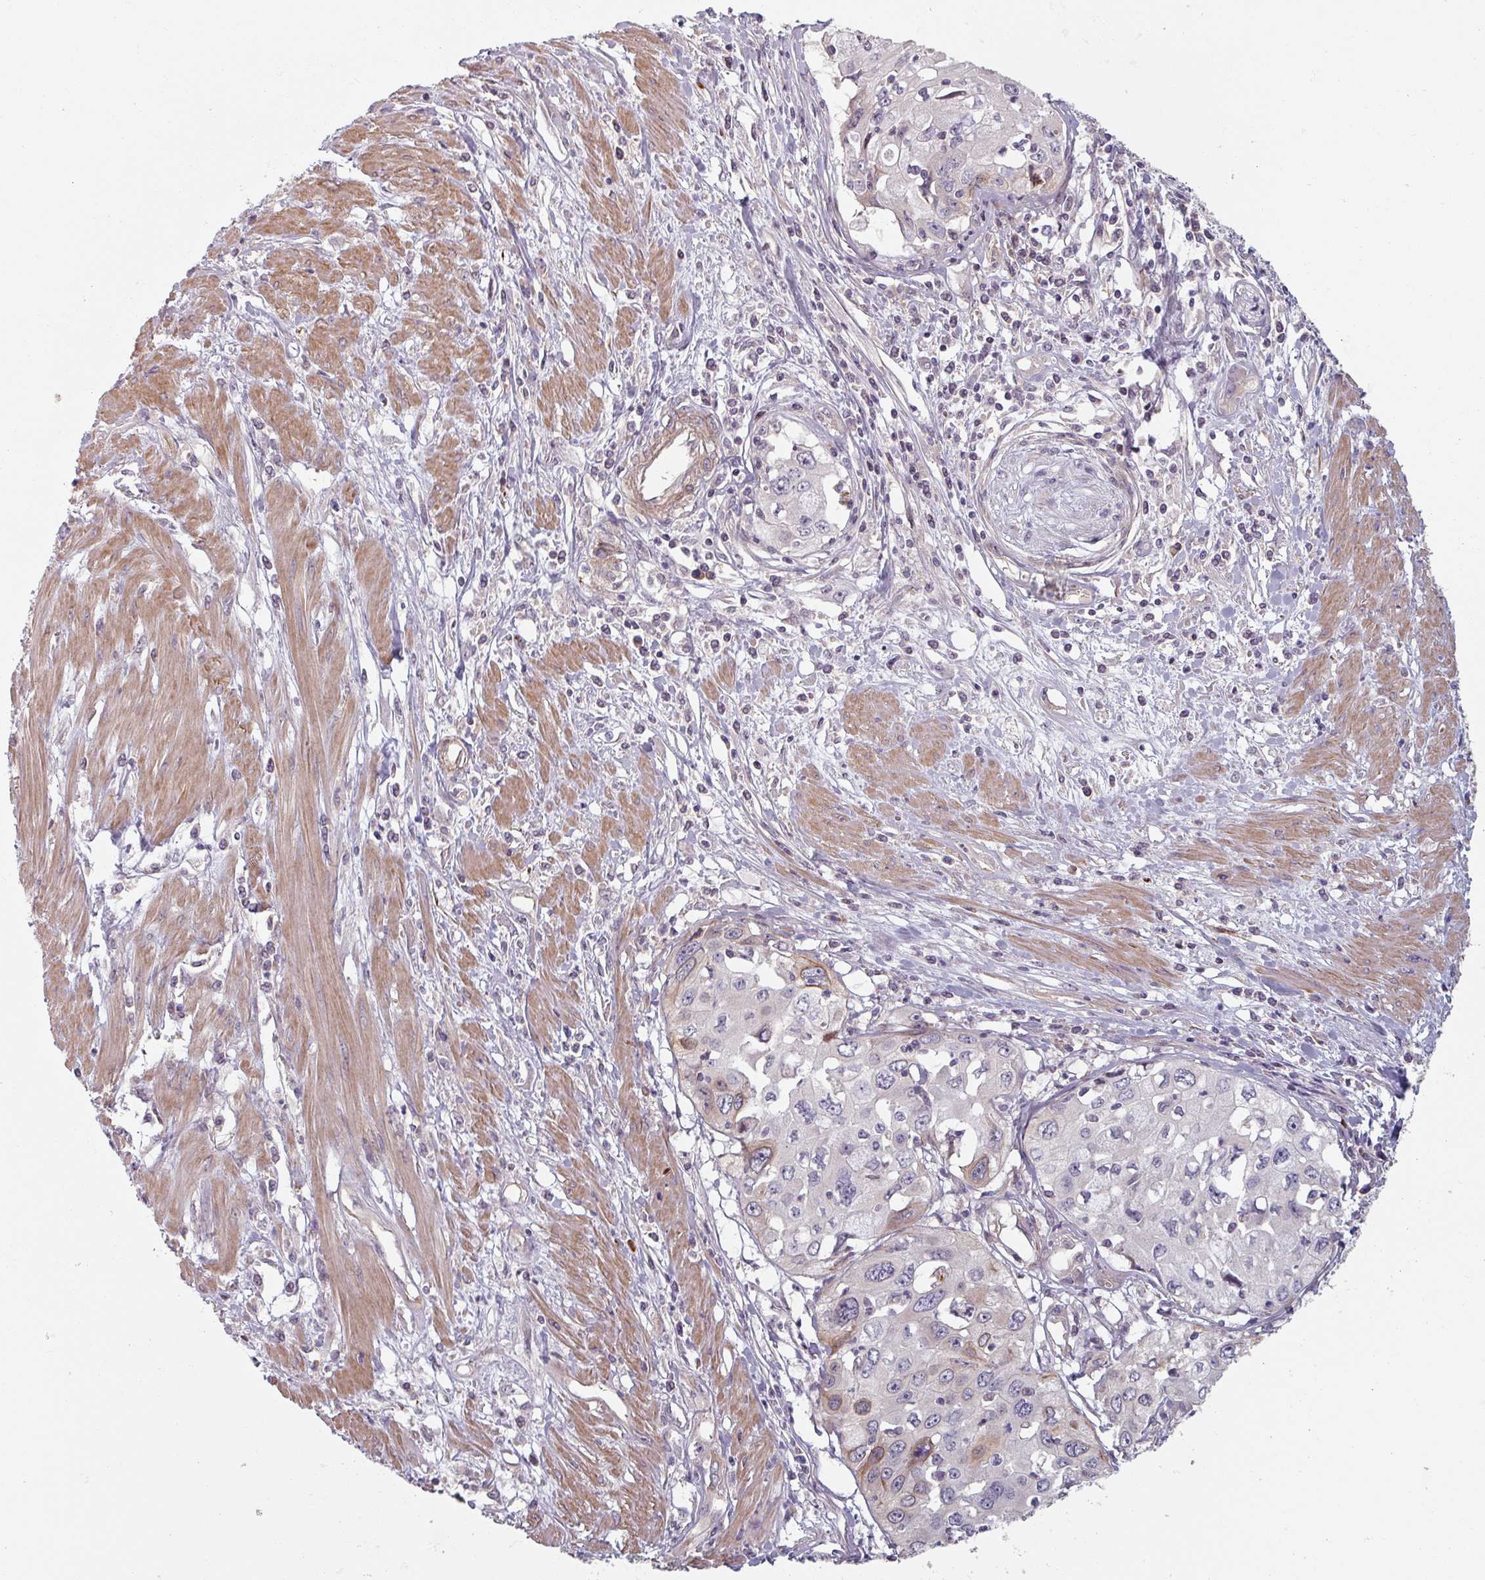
{"staining": {"intensity": "negative", "quantity": "none", "location": "none"}, "tissue": "cervical cancer", "cell_type": "Tumor cells", "image_type": "cancer", "snomed": [{"axis": "morphology", "description": "Squamous cell carcinoma, NOS"}, {"axis": "topography", "description": "Cervix"}], "caption": "IHC image of human cervical cancer (squamous cell carcinoma) stained for a protein (brown), which shows no expression in tumor cells.", "gene": "C4BPB", "patient": {"sex": "female", "age": 31}}